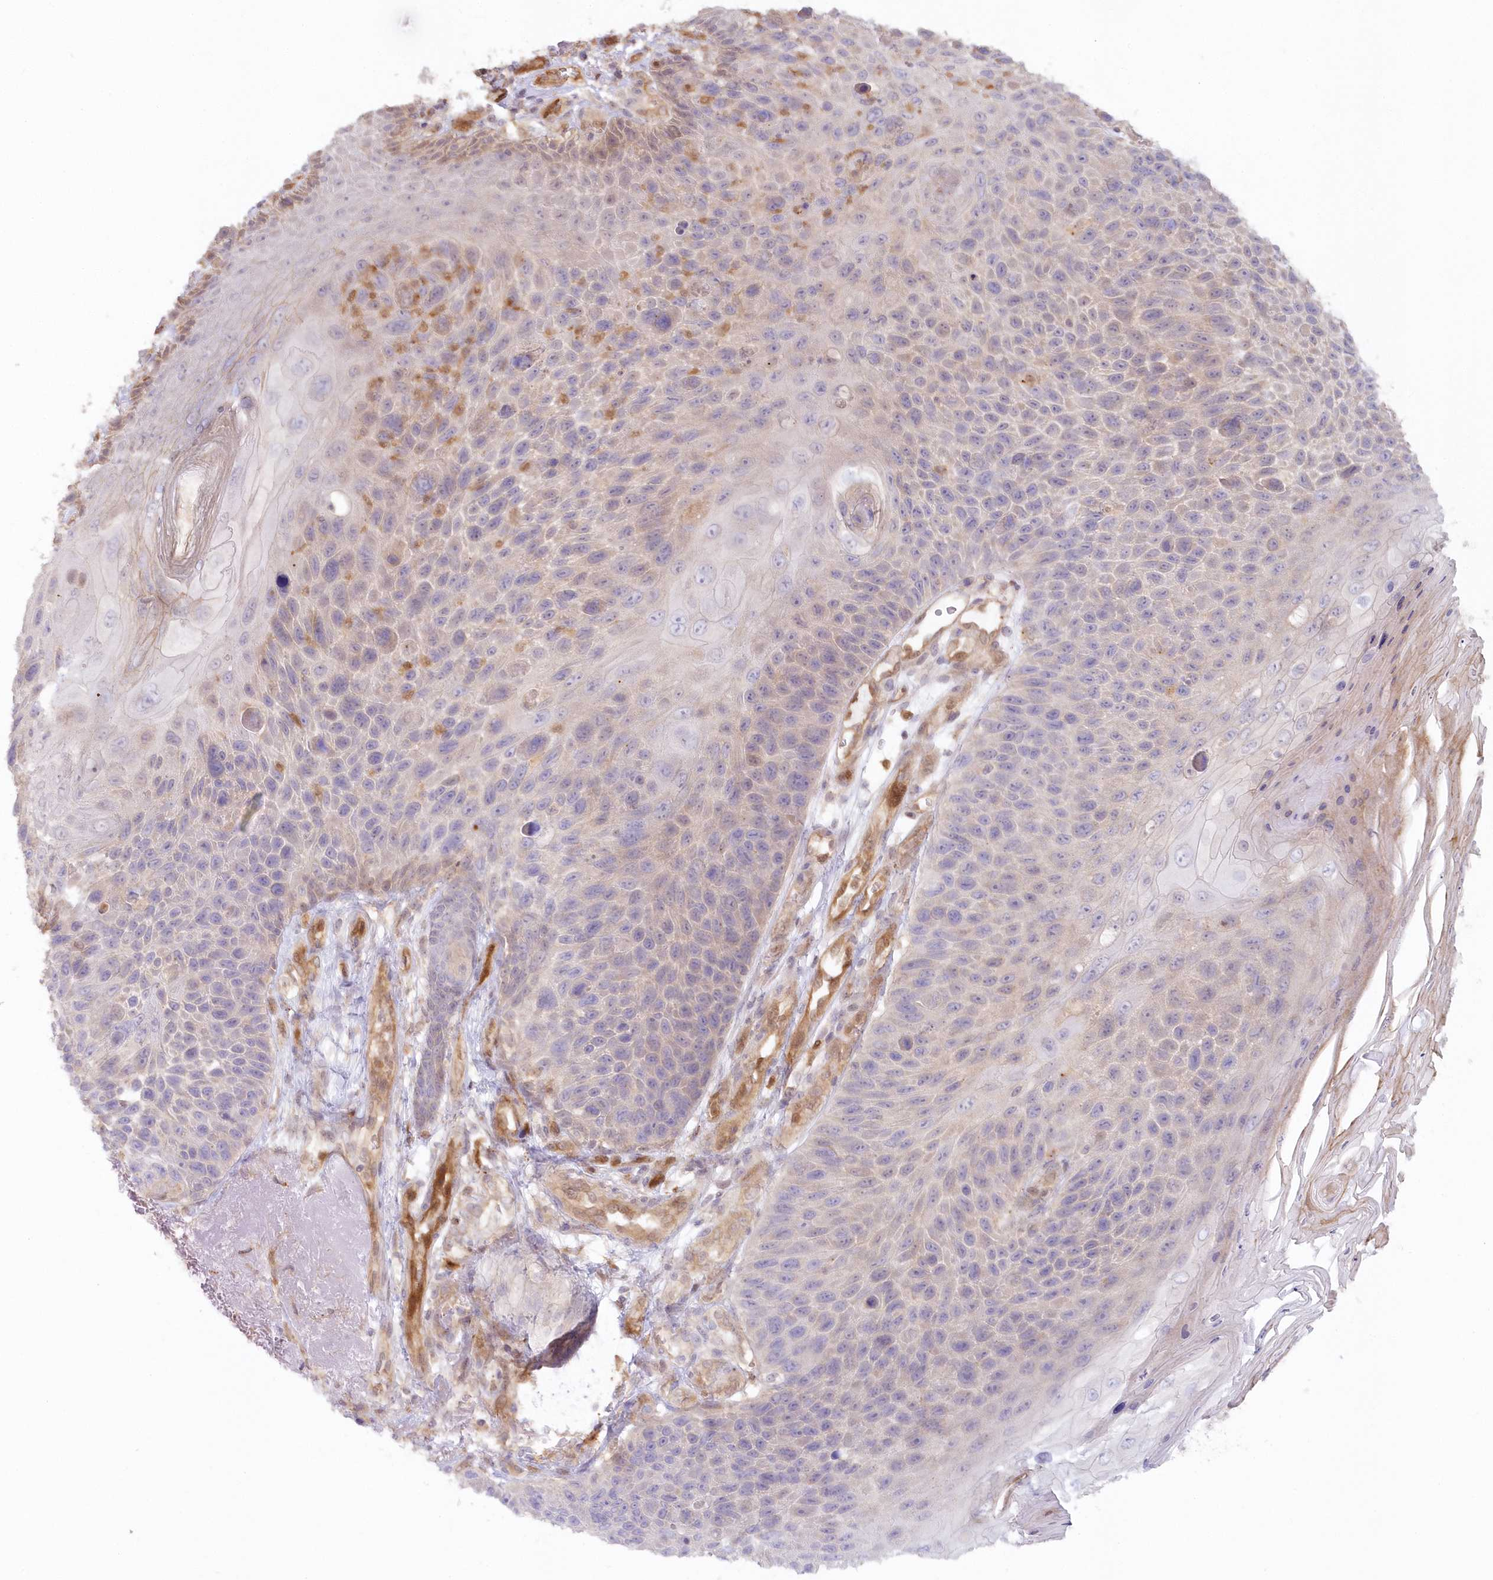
{"staining": {"intensity": "moderate", "quantity": "<25%", "location": "cytoplasmic/membranous,nuclear"}, "tissue": "skin cancer", "cell_type": "Tumor cells", "image_type": "cancer", "snomed": [{"axis": "morphology", "description": "Squamous cell carcinoma, NOS"}, {"axis": "topography", "description": "Skin"}], "caption": "A photomicrograph of human skin cancer stained for a protein exhibits moderate cytoplasmic/membranous and nuclear brown staining in tumor cells.", "gene": "GBE1", "patient": {"sex": "female", "age": 88}}